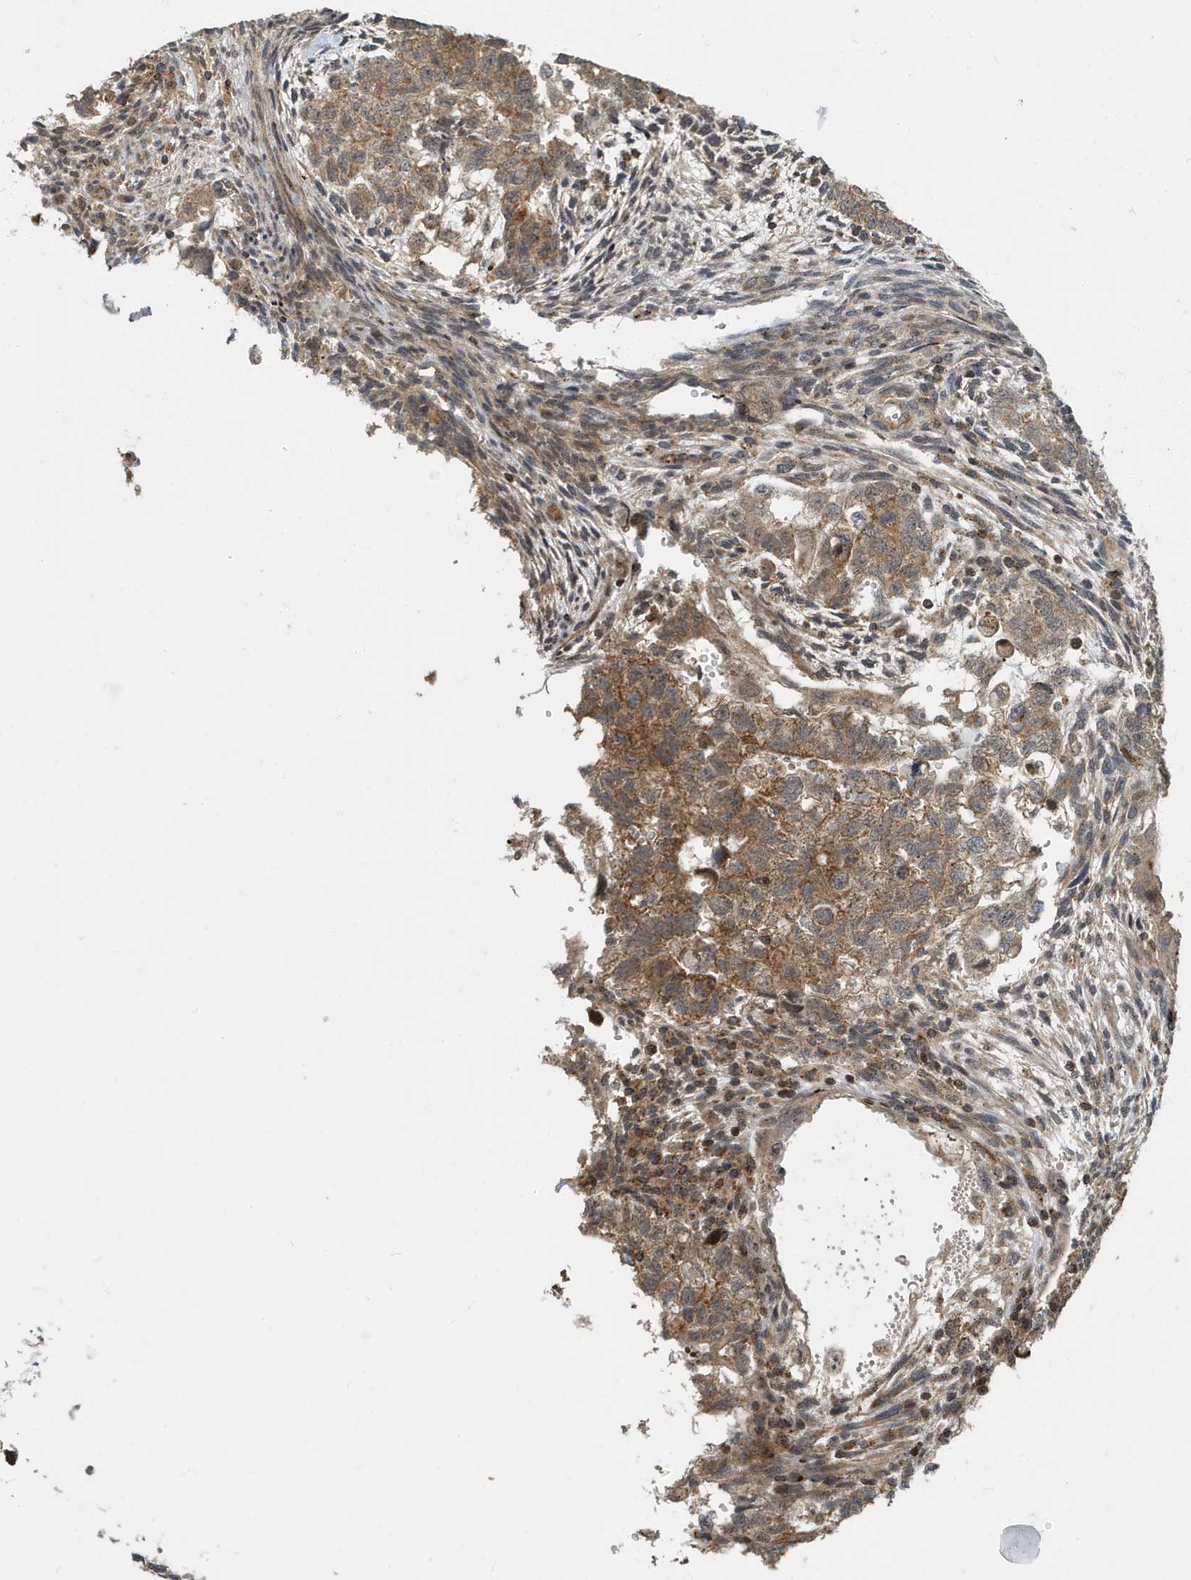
{"staining": {"intensity": "moderate", "quantity": "25%-75%", "location": "cytoplasmic/membranous"}, "tissue": "testis cancer", "cell_type": "Tumor cells", "image_type": "cancer", "snomed": [{"axis": "morphology", "description": "Carcinoma, Embryonal, NOS"}, {"axis": "topography", "description": "Testis"}], "caption": "Human embryonal carcinoma (testis) stained with a brown dye displays moderate cytoplasmic/membranous positive staining in approximately 25%-75% of tumor cells.", "gene": "KIF15", "patient": {"sex": "male", "age": 36}}